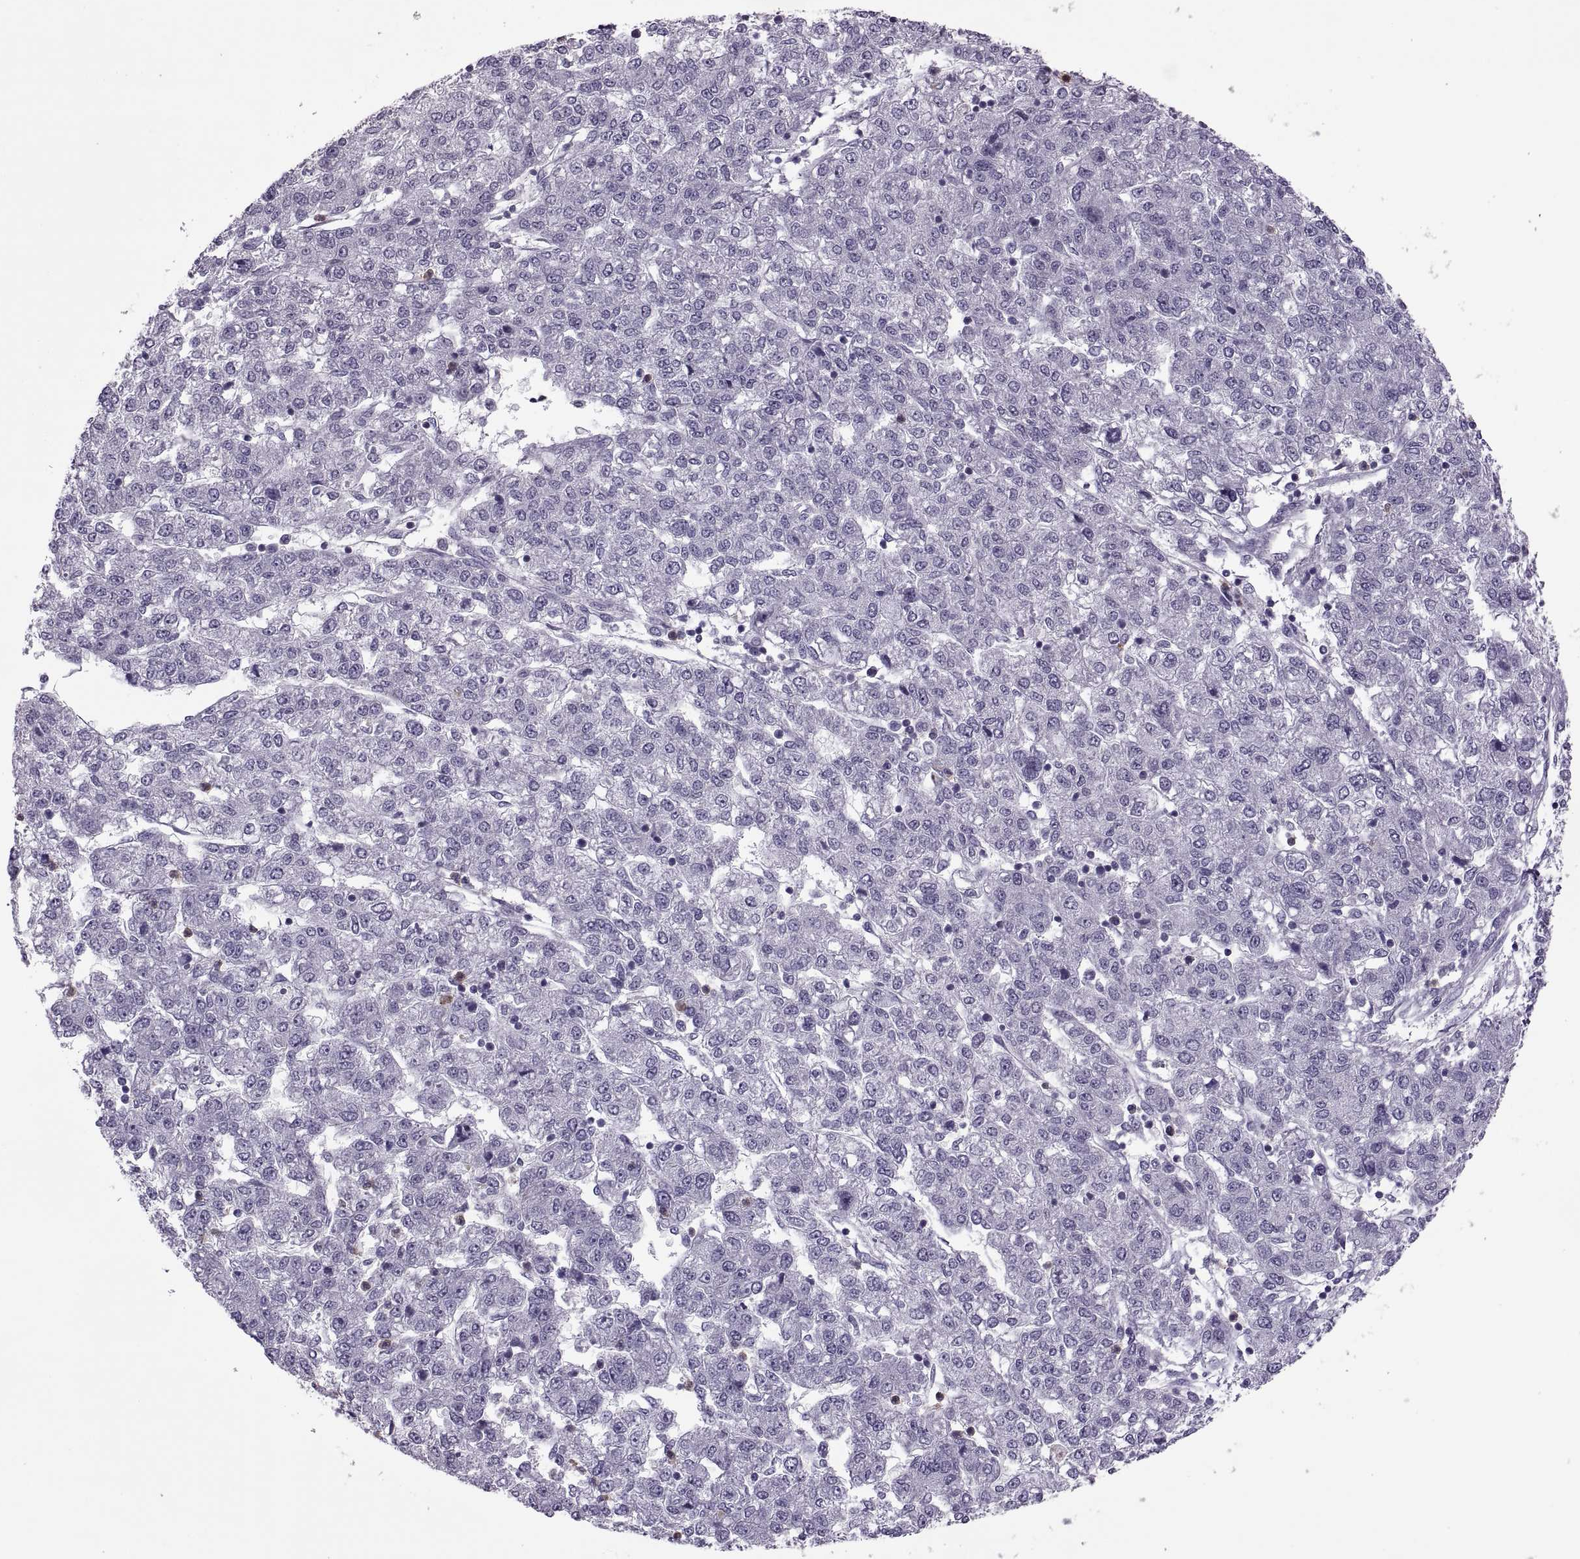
{"staining": {"intensity": "negative", "quantity": "none", "location": "none"}, "tissue": "liver cancer", "cell_type": "Tumor cells", "image_type": "cancer", "snomed": [{"axis": "morphology", "description": "Carcinoma, Hepatocellular, NOS"}, {"axis": "topography", "description": "Liver"}], "caption": "This is an immunohistochemistry (IHC) histopathology image of human liver cancer. There is no staining in tumor cells.", "gene": "ODF3", "patient": {"sex": "male", "age": 56}}